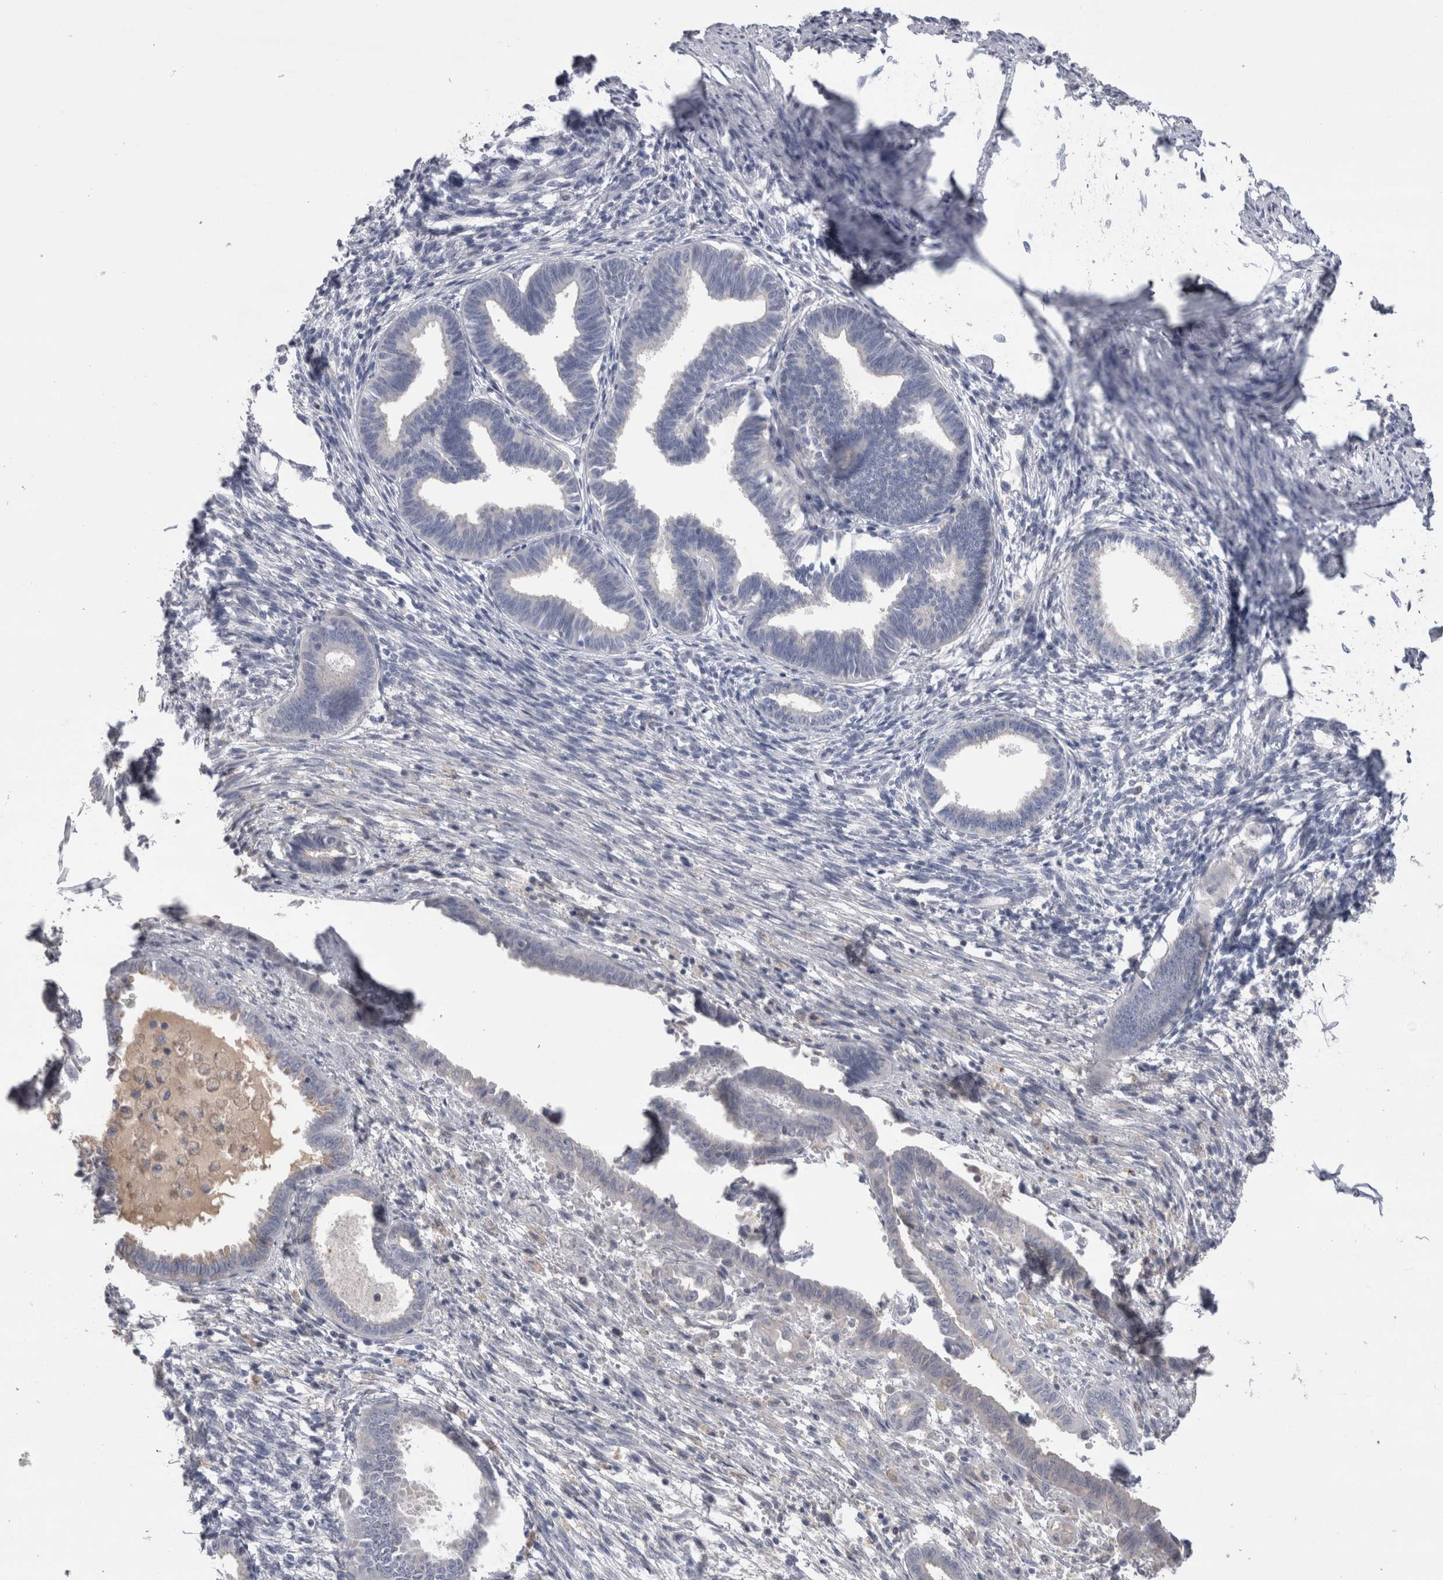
{"staining": {"intensity": "negative", "quantity": "none", "location": "none"}, "tissue": "endometrium", "cell_type": "Cells in endometrial stroma", "image_type": "normal", "snomed": [{"axis": "morphology", "description": "Normal tissue, NOS"}, {"axis": "topography", "description": "Endometrium"}], "caption": "This is an immunohistochemistry image of benign human endometrium. There is no positivity in cells in endometrial stroma.", "gene": "REG1A", "patient": {"sex": "female", "age": 56}}